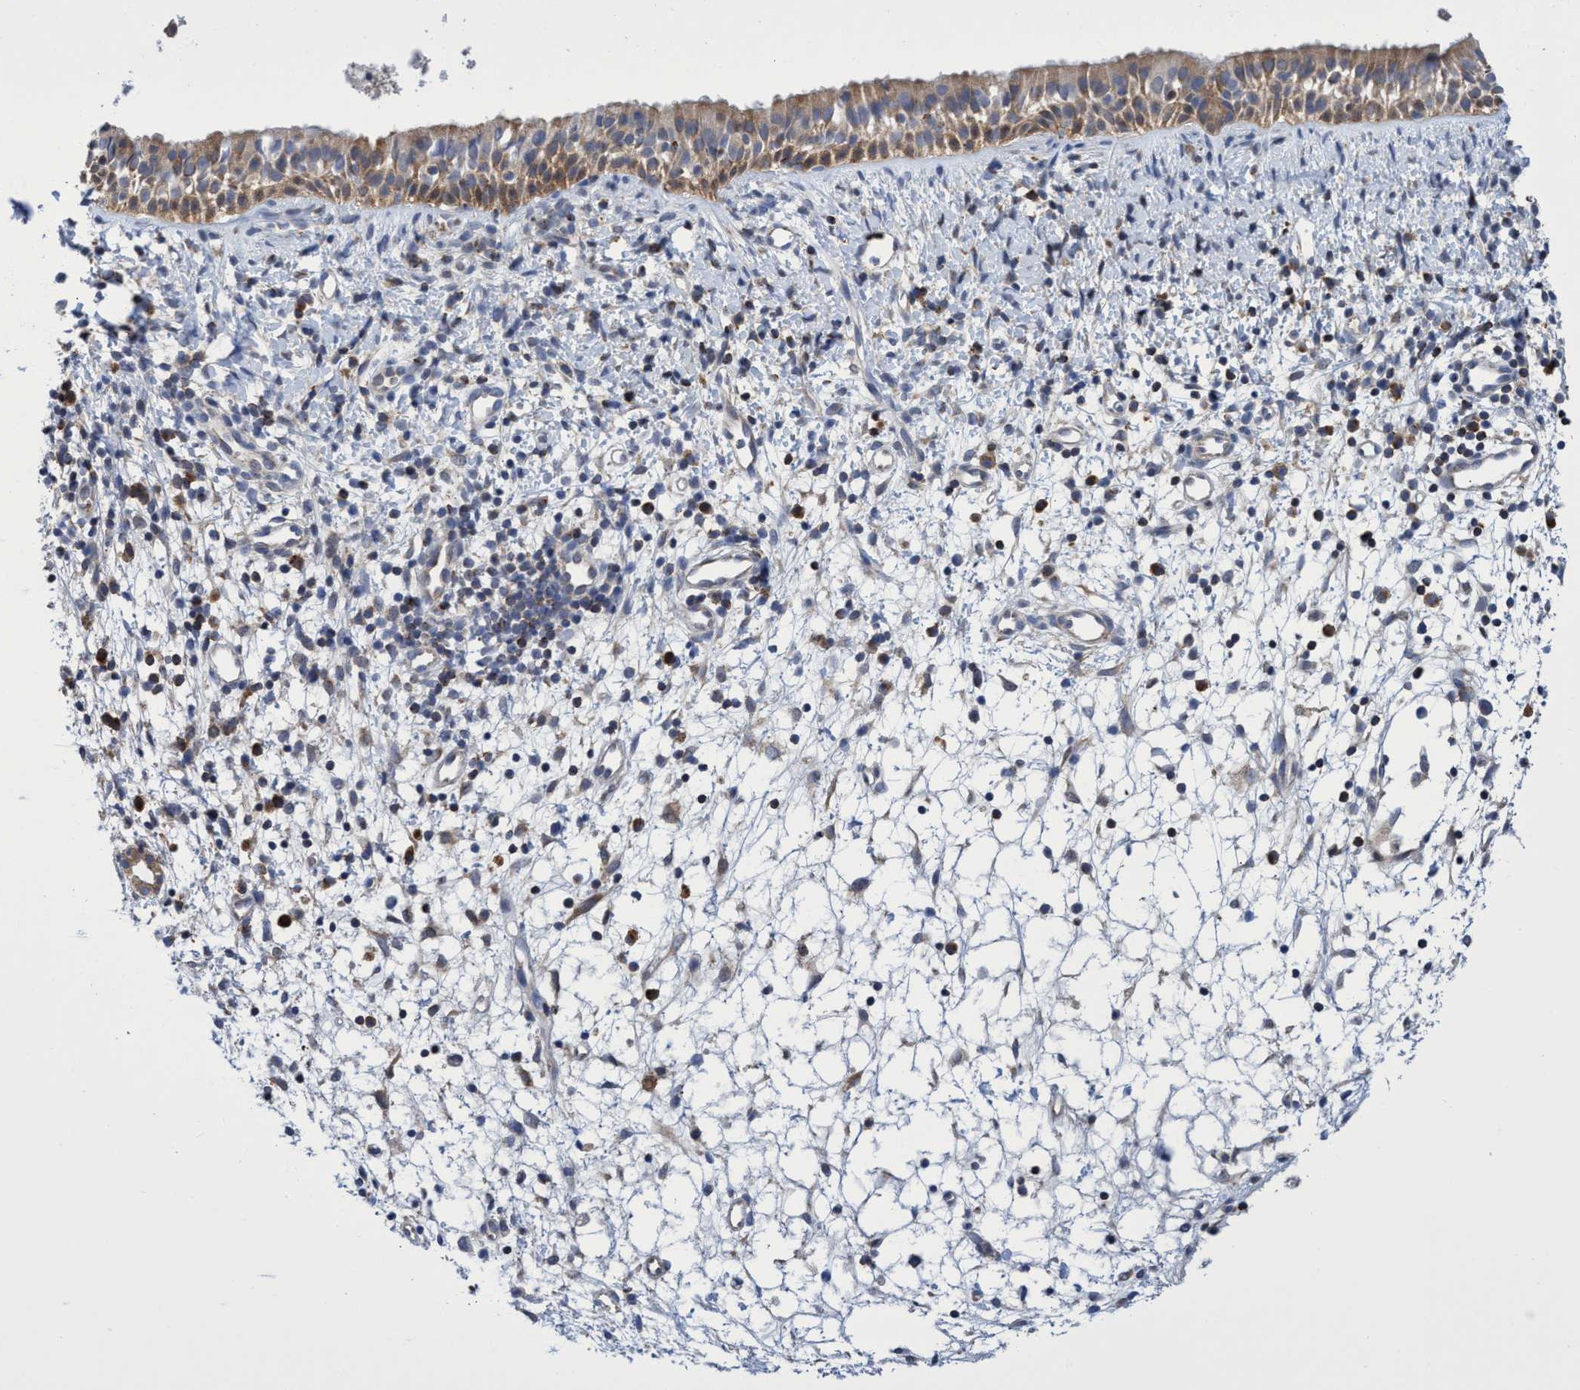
{"staining": {"intensity": "moderate", "quantity": ">75%", "location": "cytoplasmic/membranous"}, "tissue": "nasopharynx", "cell_type": "Respiratory epithelial cells", "image_type": "normal", "snomed": [{"axis": "morphology", "description": "Normal tissue, NOS"}, {"axis": "topography", "description": "Nasopharynx"}], "caption": "Respiratory epithelial cells reveal medium levels of moderate cytoplasmic/membranous expression in about >75% of cells in normal human nasopharynx.", "gene": "CRYZ", "patient": {"sex": "male", "age": 22}}